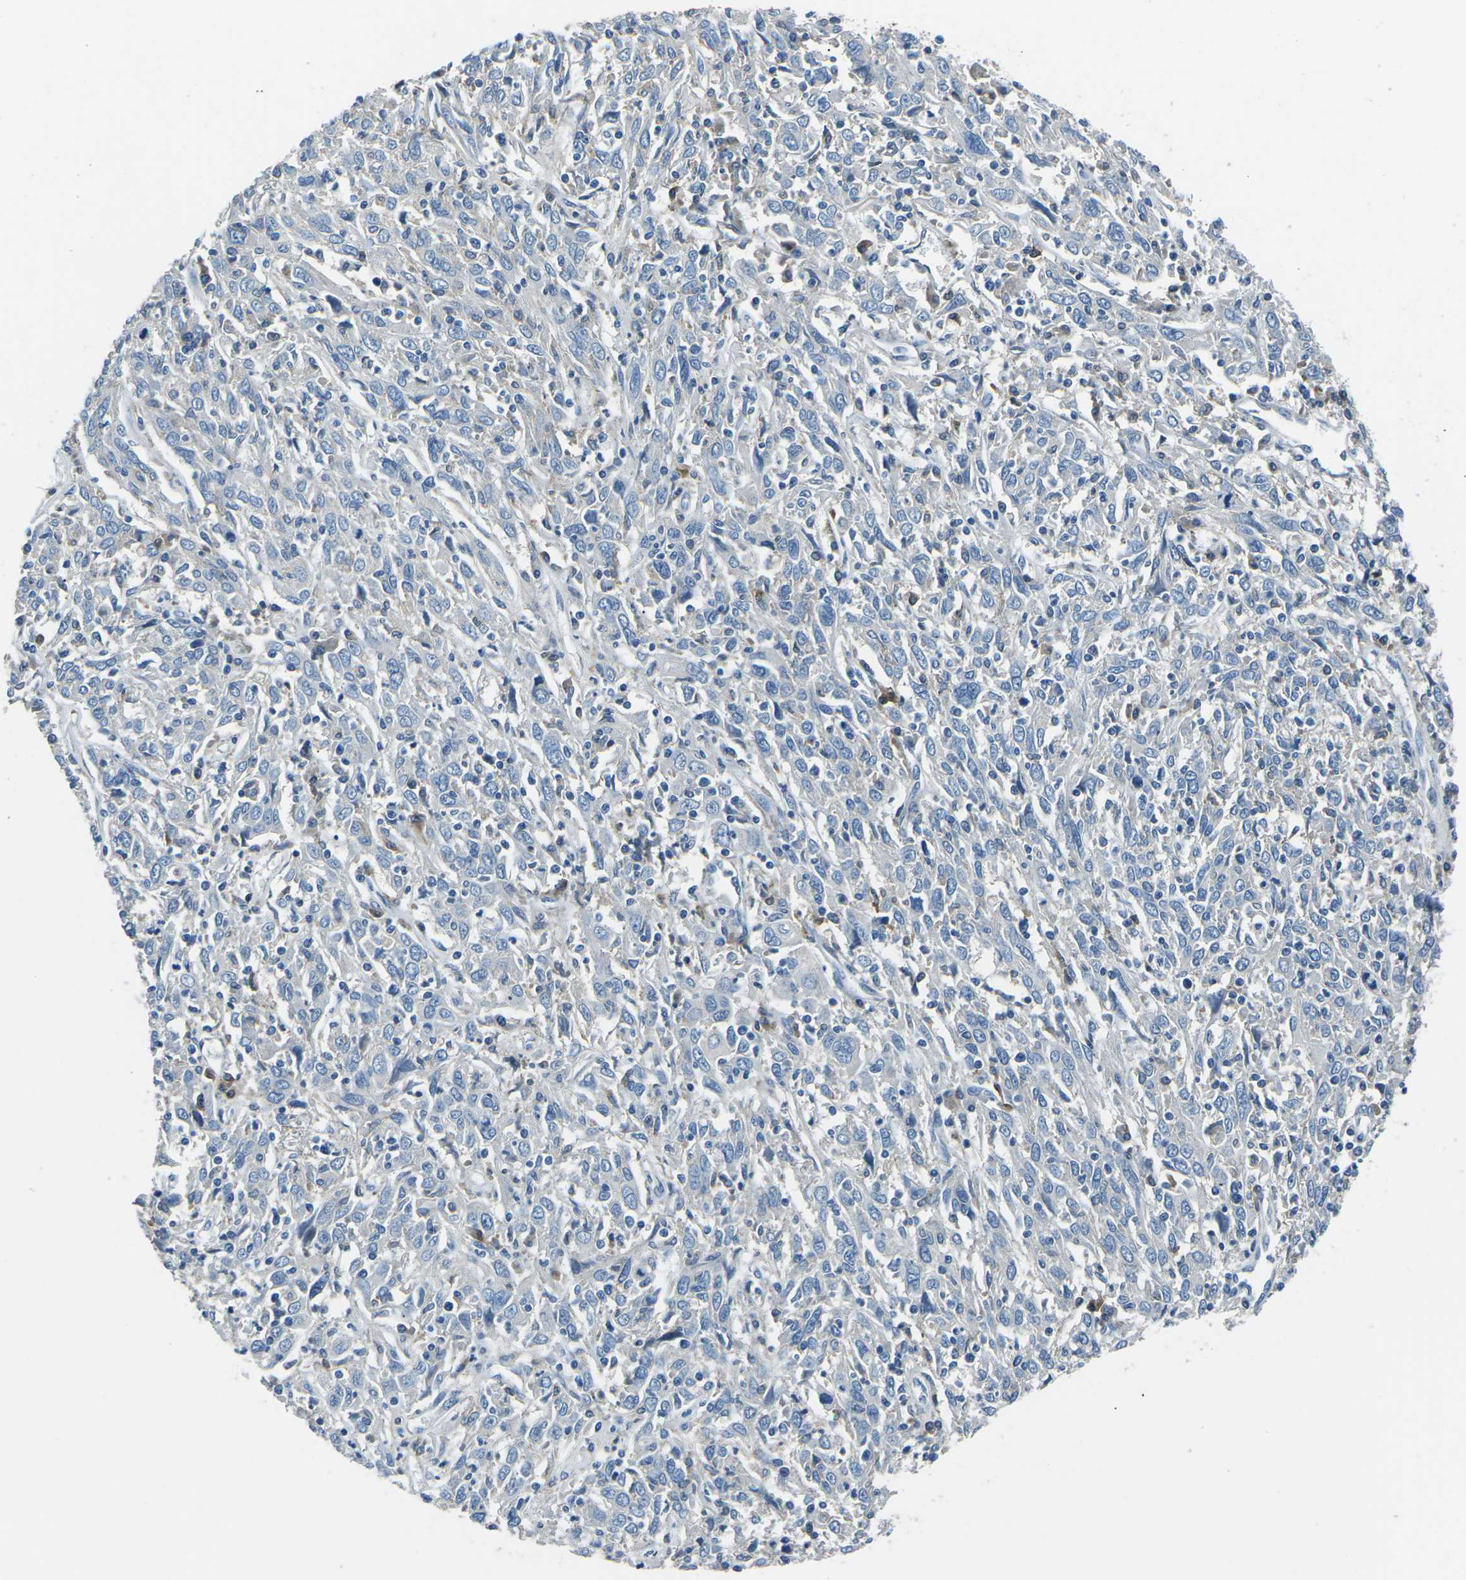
{"staining": {"intensity": "negative", "quantity": "none", "location": "none"}, "tissue": "cervical cancer", "cell_type": "Tumor cells", "image_type": "cancer", "snomed": [{"axis": "morphology", "description": "Squamous cell carcinoma, NOS"}, {"axis": "topography", "description": "Cervix"}], "caption": "Protein analysis of cervical cancer exhibits no significant positivity in tumor cells.", "gene": "CD1D", "patient": {"sex": "female", "age": 46}}